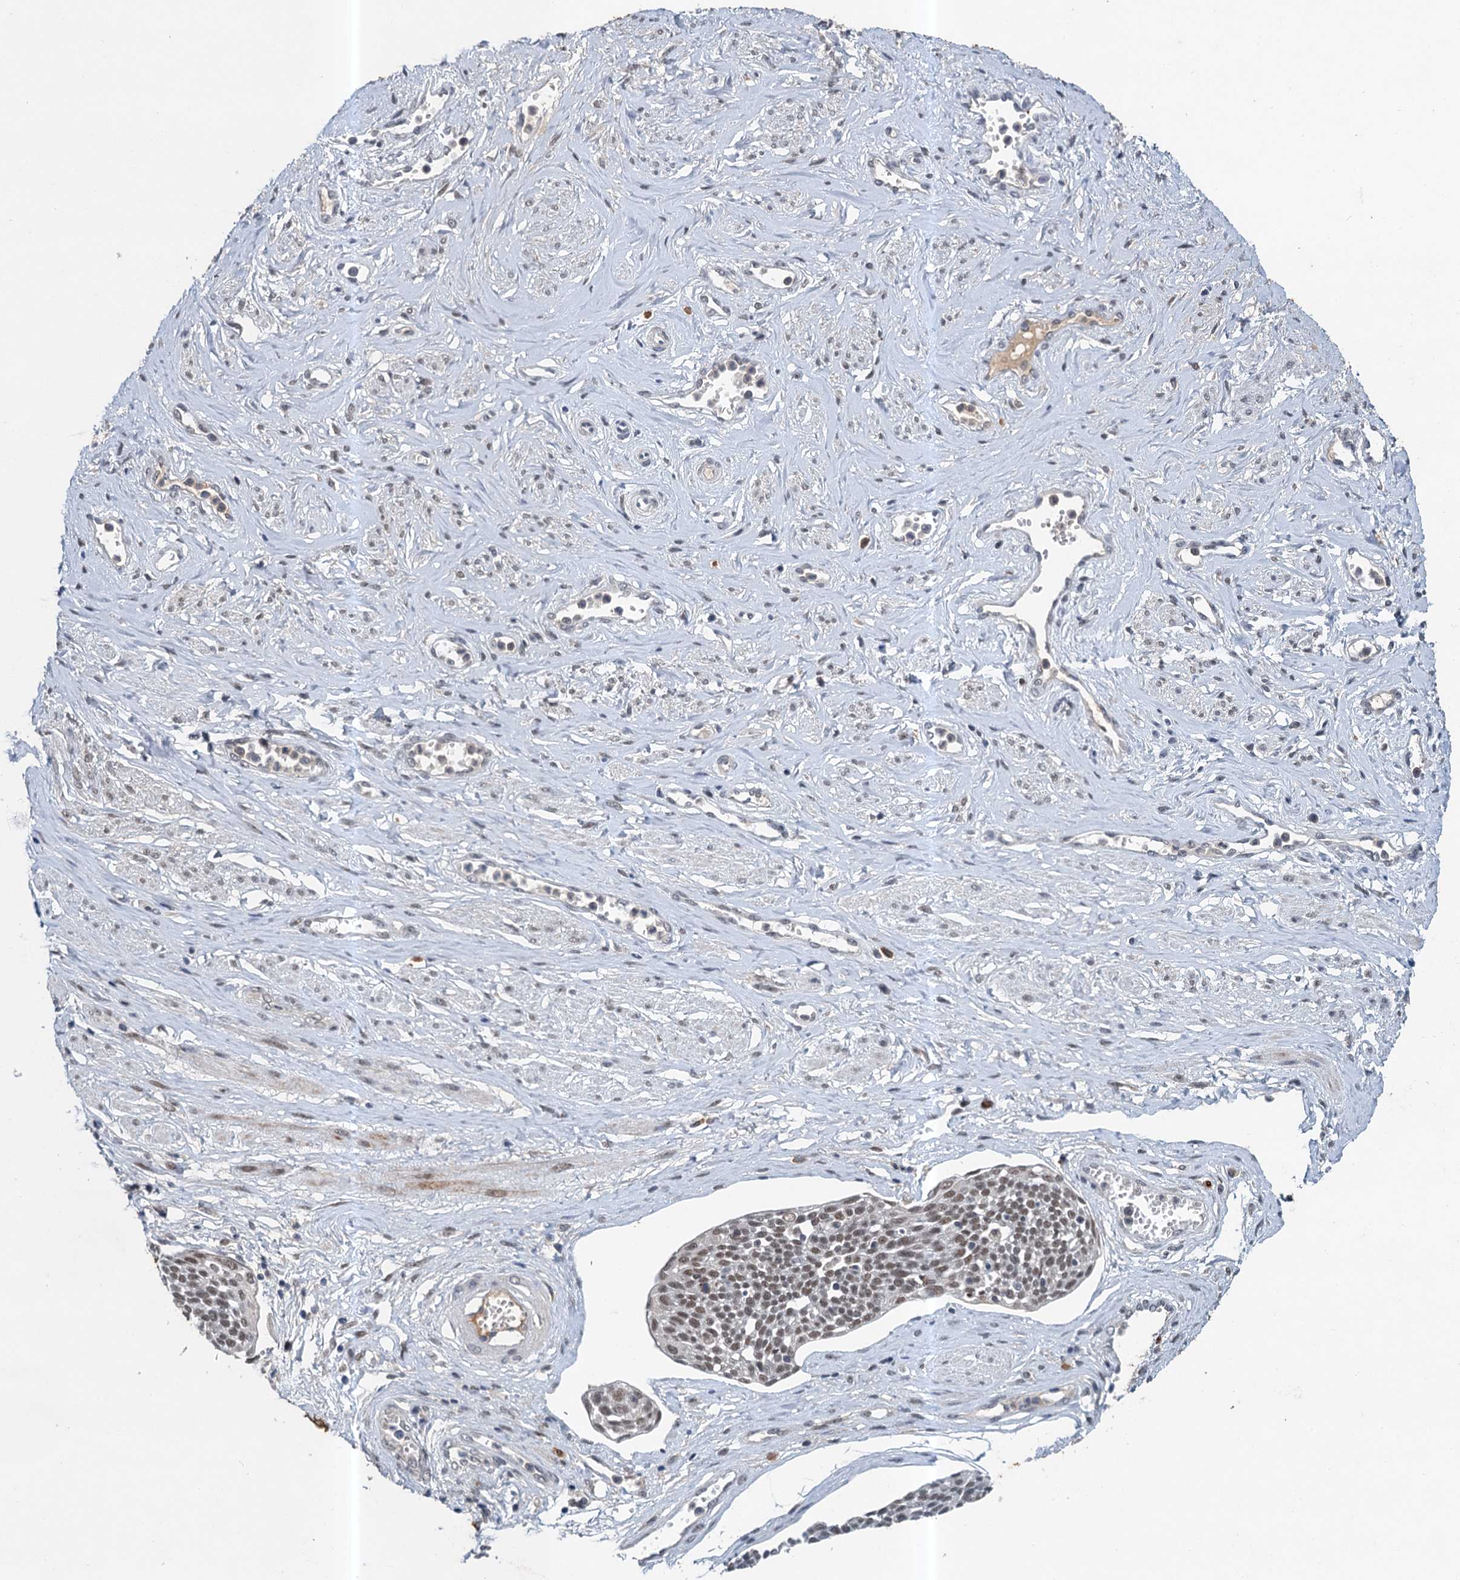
{"staining": {"intensity": "weak", "quantity": ">75%", "location": "nuclear"}, "tissue": "cervical cancer", "cell_type": "Tumor cells", "image_type": "cancer", "snomed": [{"axis": "morphology", "description": "Squamous cell carcinoma, NOS"}, {"axis": "topography", "description": "Cervix"}], "caption": "A low amount of weak nuclear expression is appreciated in approximately >75% of tumor cells in cervical cancer (squamous cell carcinoma) tissue.", "gene": "CSTF3", "patient": {"sex": "female", "age": 34}}